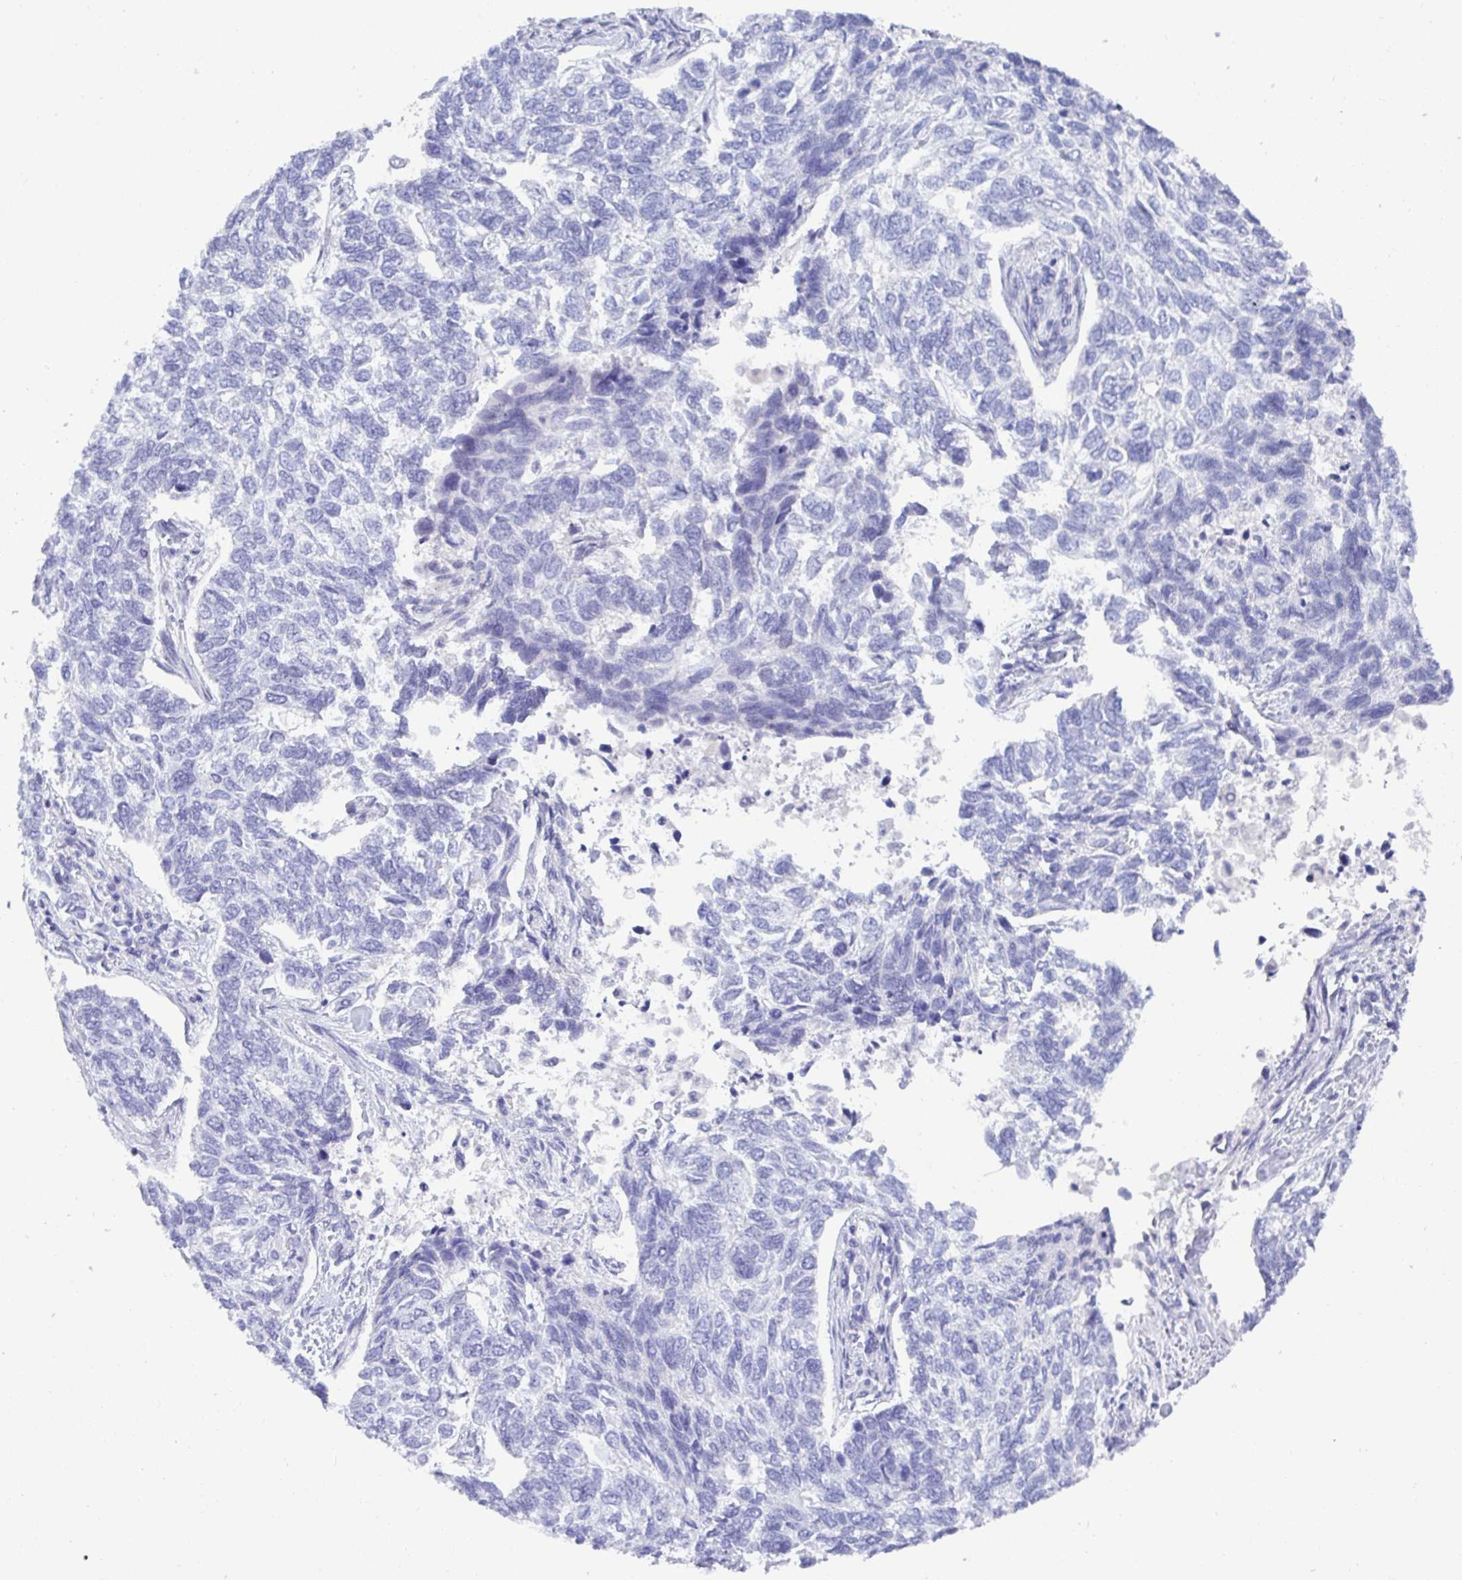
{"staining": {"intensity": "negative", "quantity": "none", "location": "none"}, "tissue": "skin cancer", "cell_type": "Tumor cells", "image_type": "cancer", "snomed": [{"axis": "morphology", "description": "Basal cell carcinoma"}, {"axis": "topography", "description": "Skin"}], "caption": "This is an immunohistochemistry (IHC) micrograph of skin cancer. There is no positivity in tumor cells.", "gene": "TMEM241", "patient": {"sex": "female", "age": 65}}